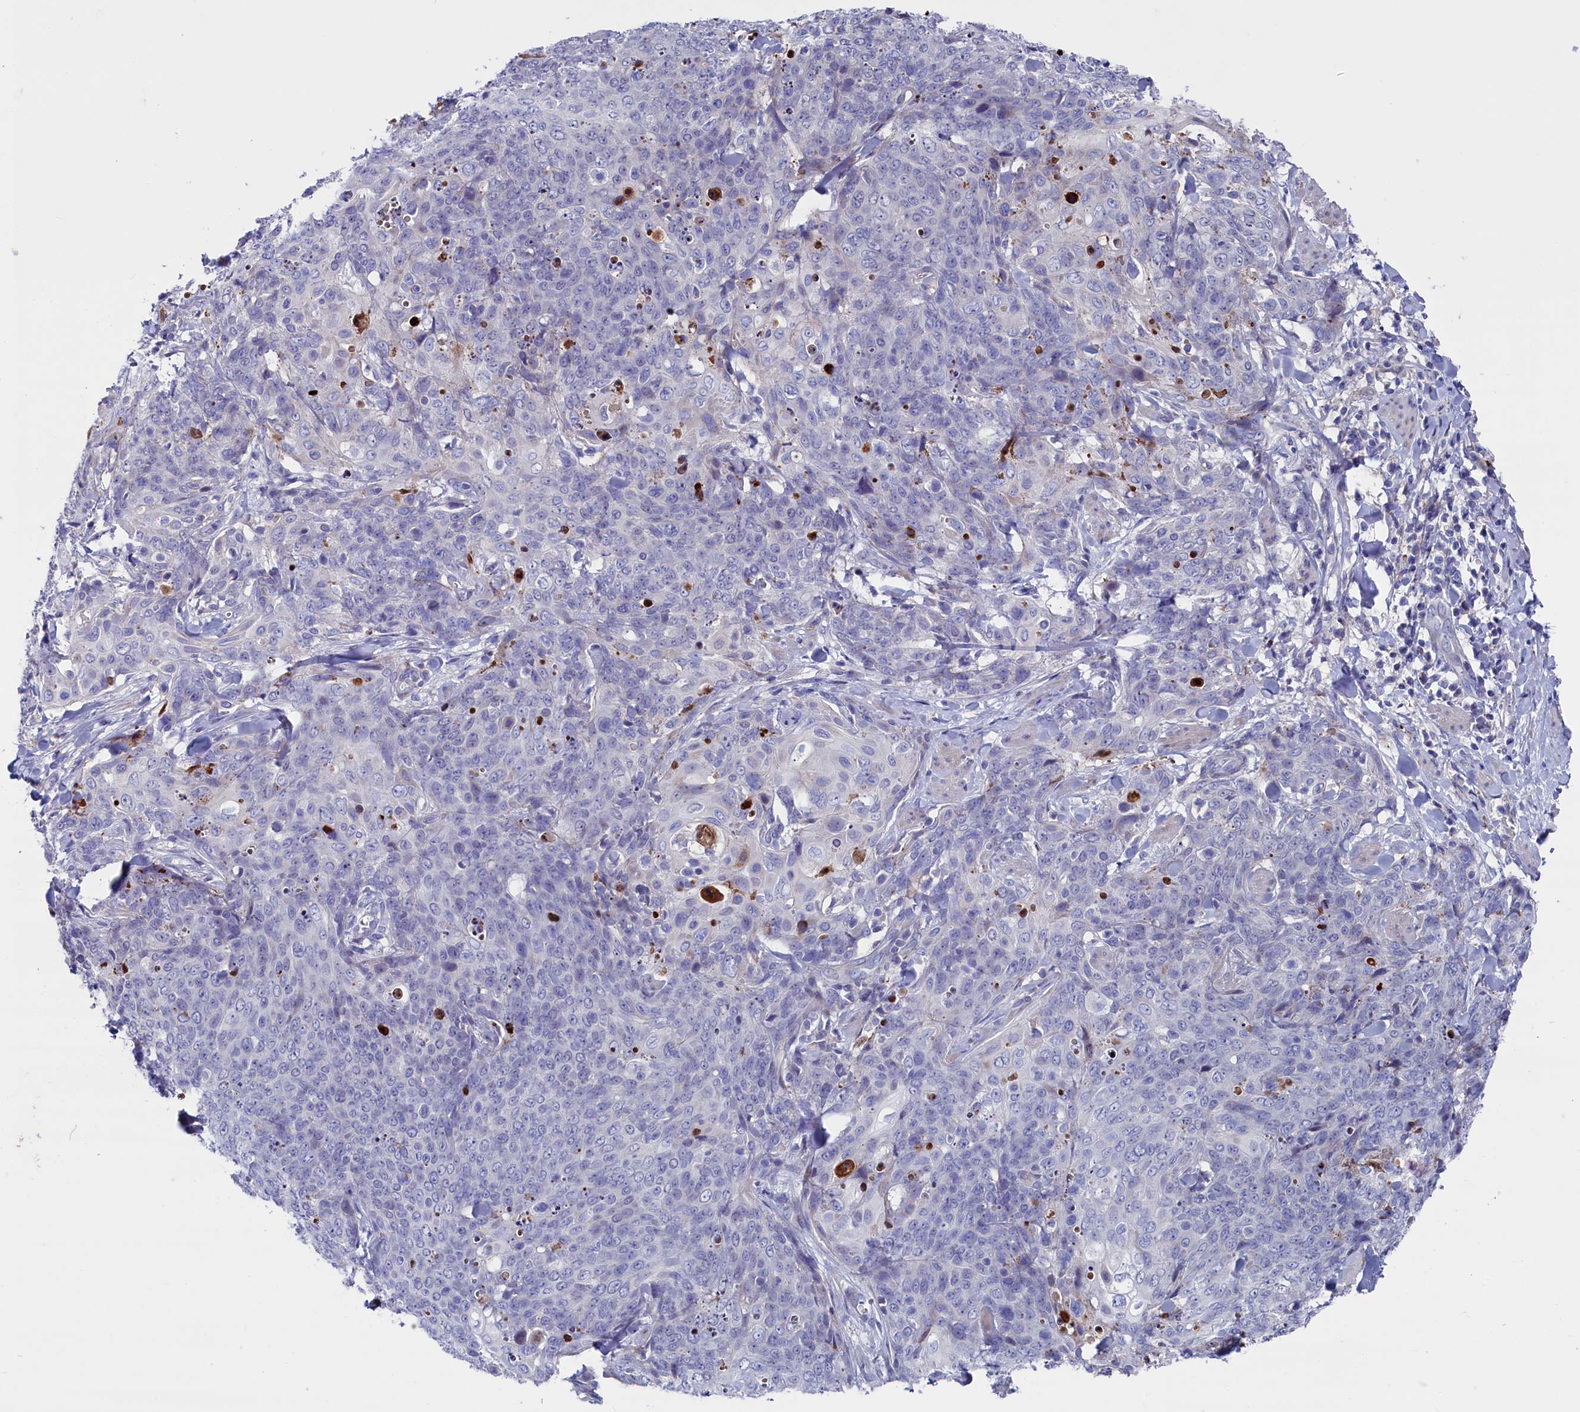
{"staining": {"intensity": "negative", "quantity": "none", "location": "none"}, "tissue": "skin cancer", "cell_type": "Tumor cells", "image_type": "cancer", "snomed": [{"axis": "morphology", "description": "Squamous cell carcinoma, NOS"}, {"axis": "topography", "description": "Skin"}, {"axis": "topography", "description": "Vulva"}], "caption": "Immunohistochemical staining of squamous cell carcinoma (skin) shows no significant expression in tumor cells.", "gene": "NUDT7", "patient": {"sex": "female", "age": 85}}